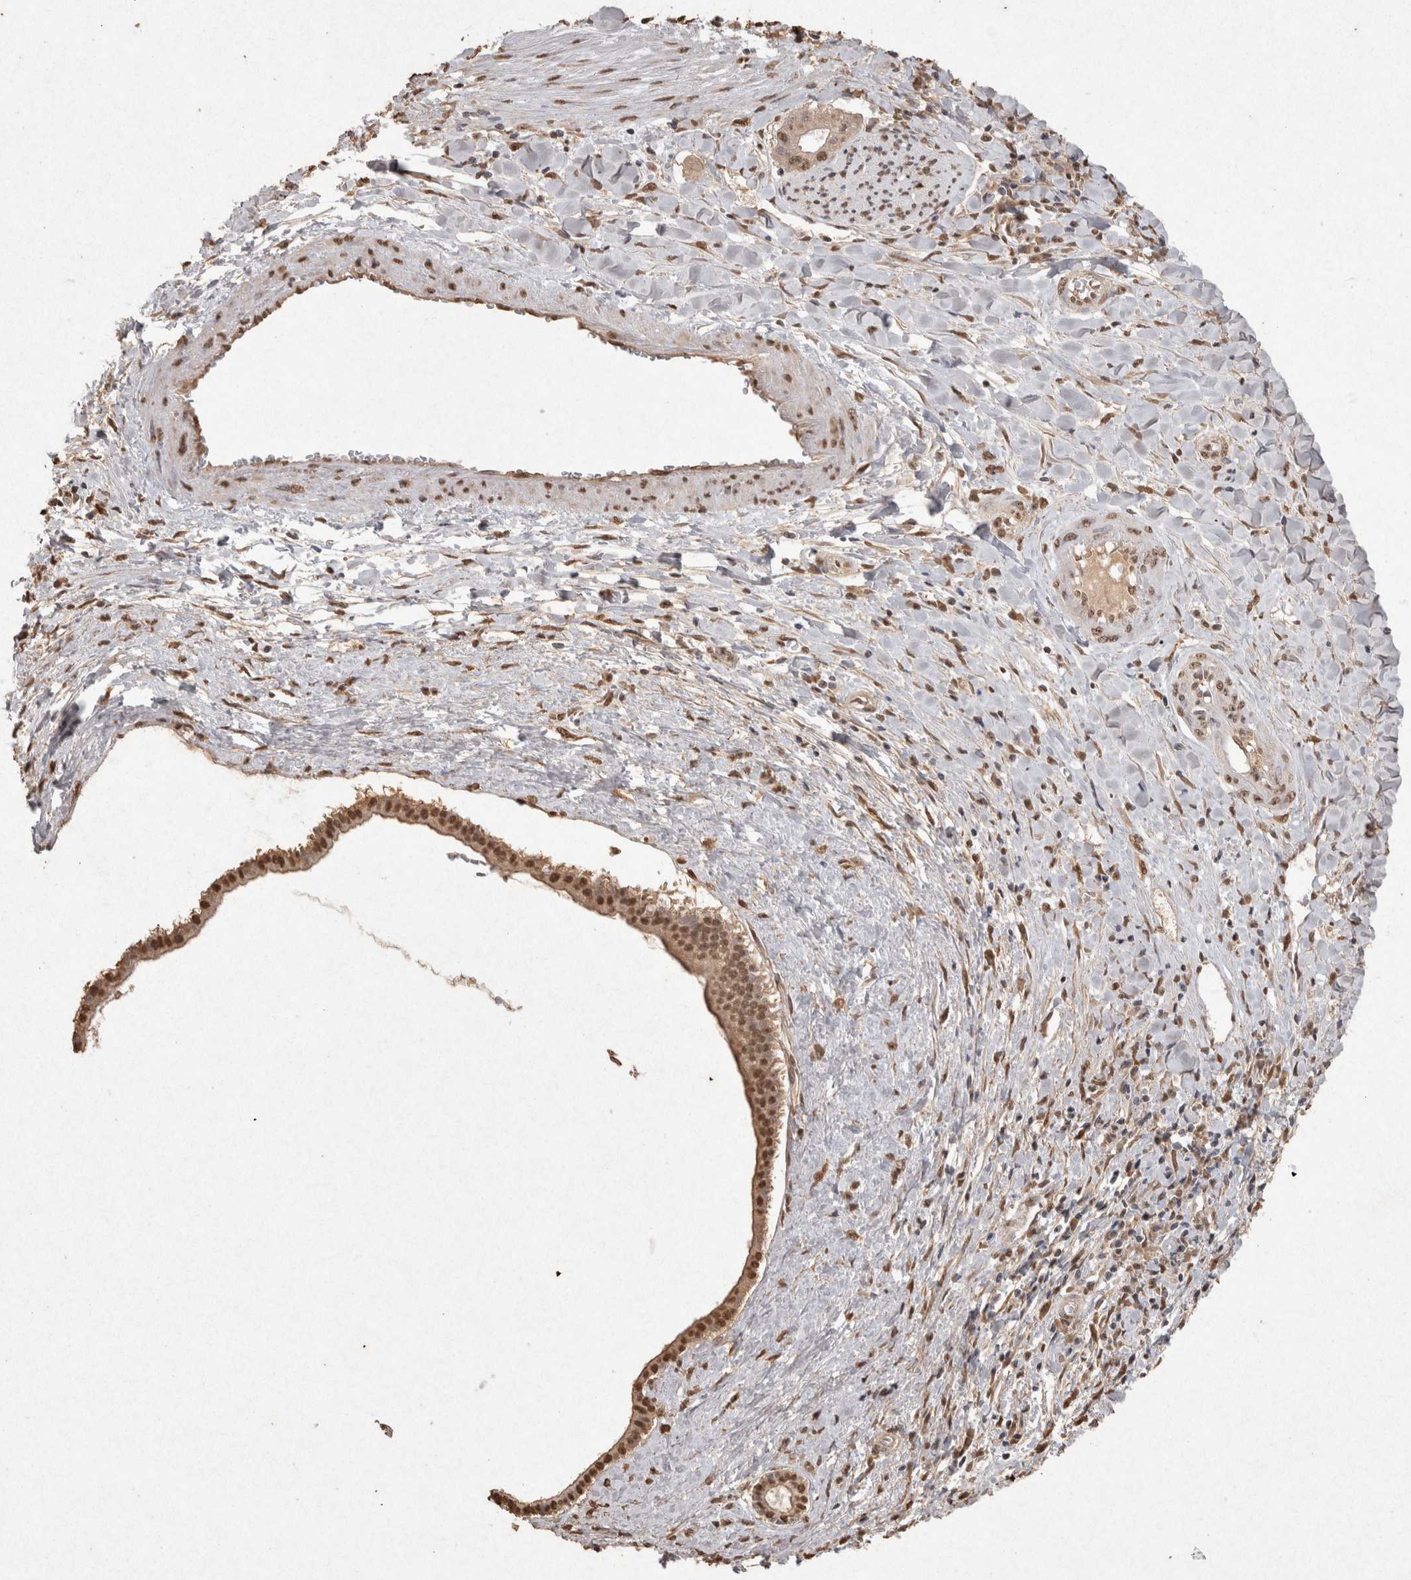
{"staining": {"intensity": "moderate", "quantity": ">75%", "location": "nuclear"}, "tissue": "liver cancer", "cell_type": "Tumor cells", "image_type": "cancer", "snomed": [{"axis": "morphology", "description": "Cholangiocarcinoma"}, {"axis": "topography", "description": "Liver"}], "caption": "Moderate nuclear protein positivity is appreciated in about >75% of tumor cells in liver cholangiocarcinoma.", "gene": "MLX", "patient": {"sex": "female", "age": 65}}